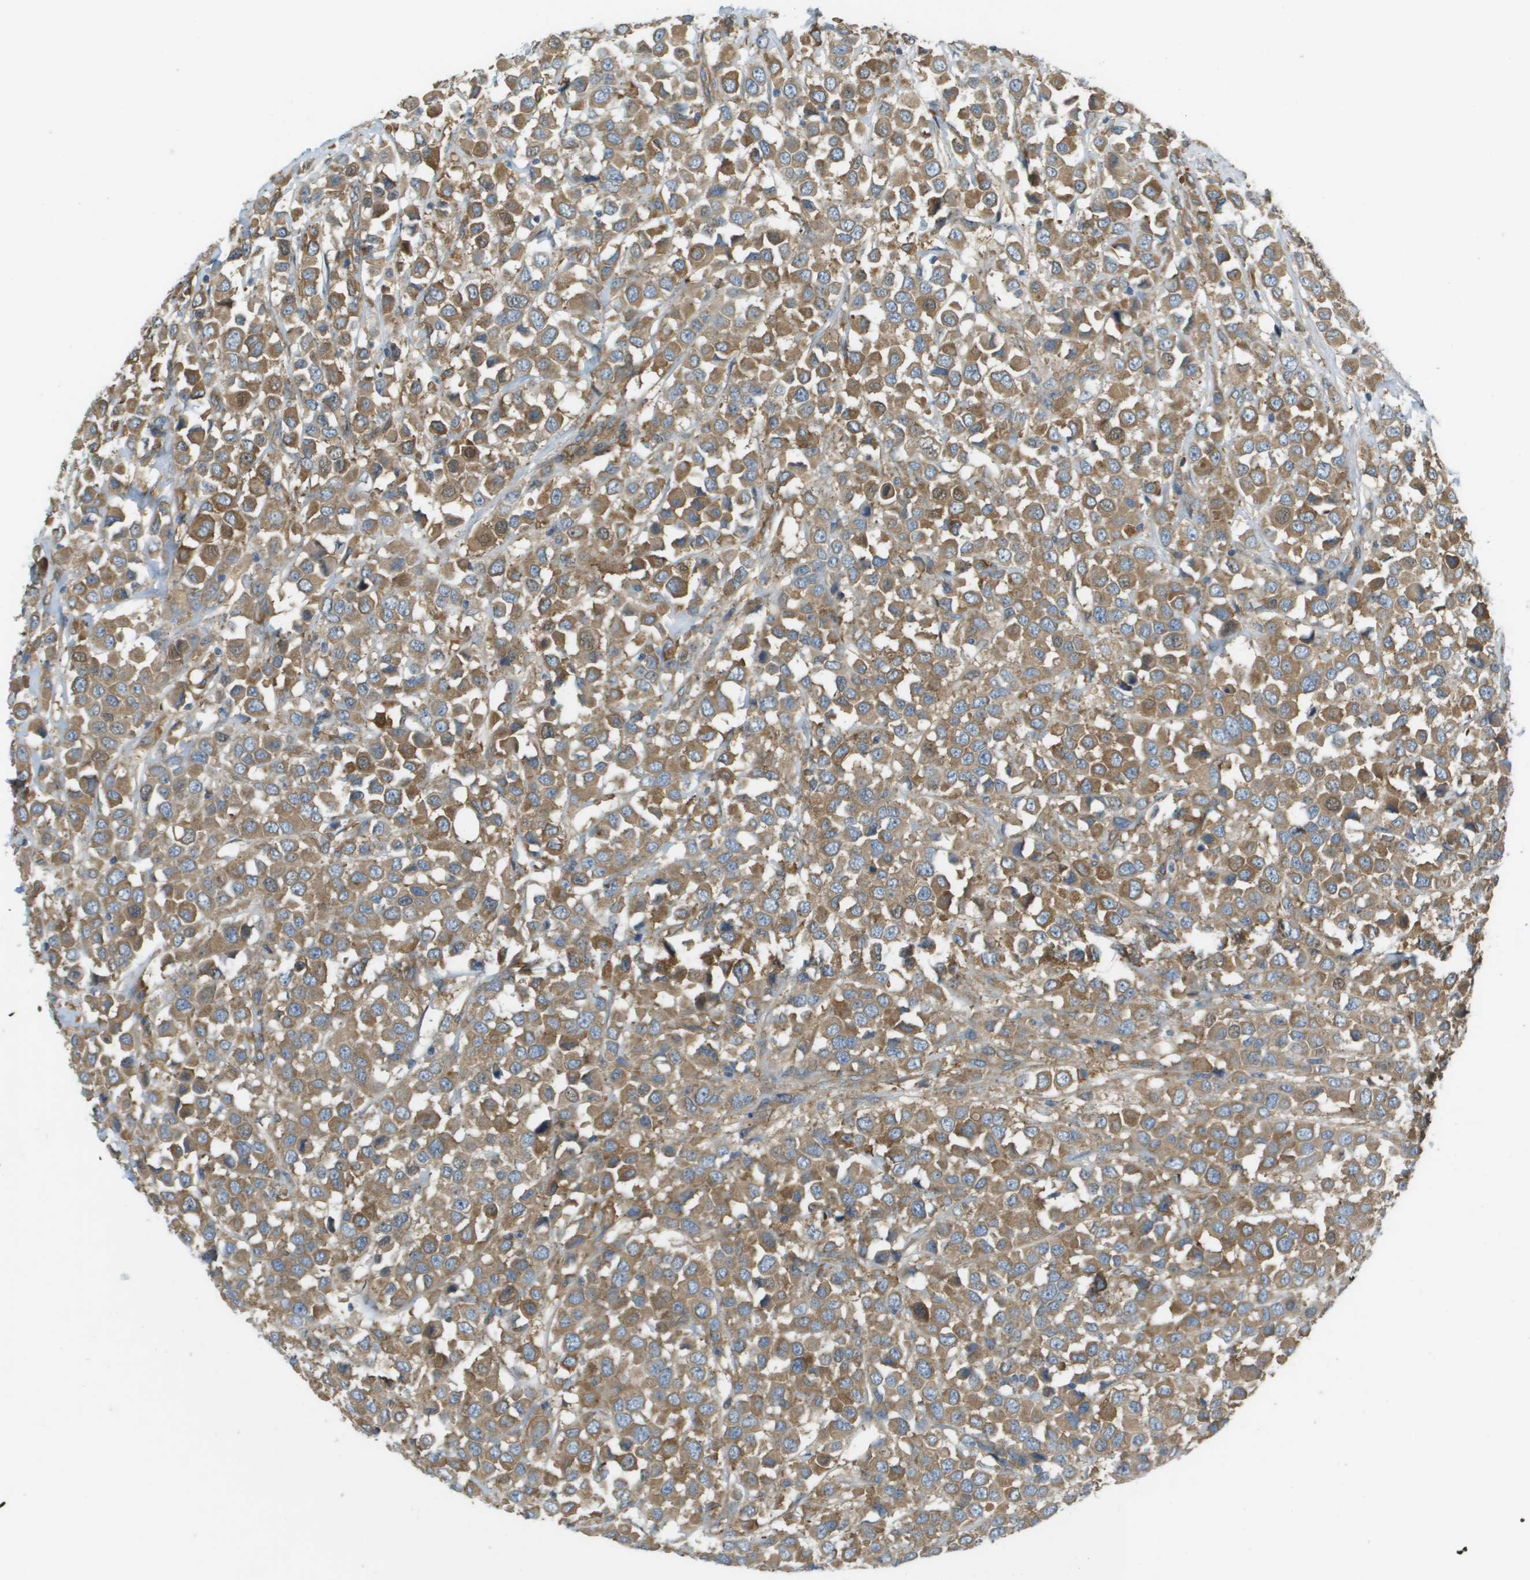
{"staining": {"intensity": "moderate", "quantity": ">75%", "location": "cytoplasmic/membranous"}, "tissue": "breast cancer", "cell_type": "Tumor cells", "image_type": "cancer", "snomed": [{"axis": "morphology", "description": "Duct carcinoma"}, {"axis": "topography", "description": "Breast"}], "caption": "Moderate cytoplasmic/membranous protein staining is identified in about >75% of tumor cells in intraductal carcinoma (breast).", "gene": "CORO1B", "patient": {"sex": "female", "age": 61}}